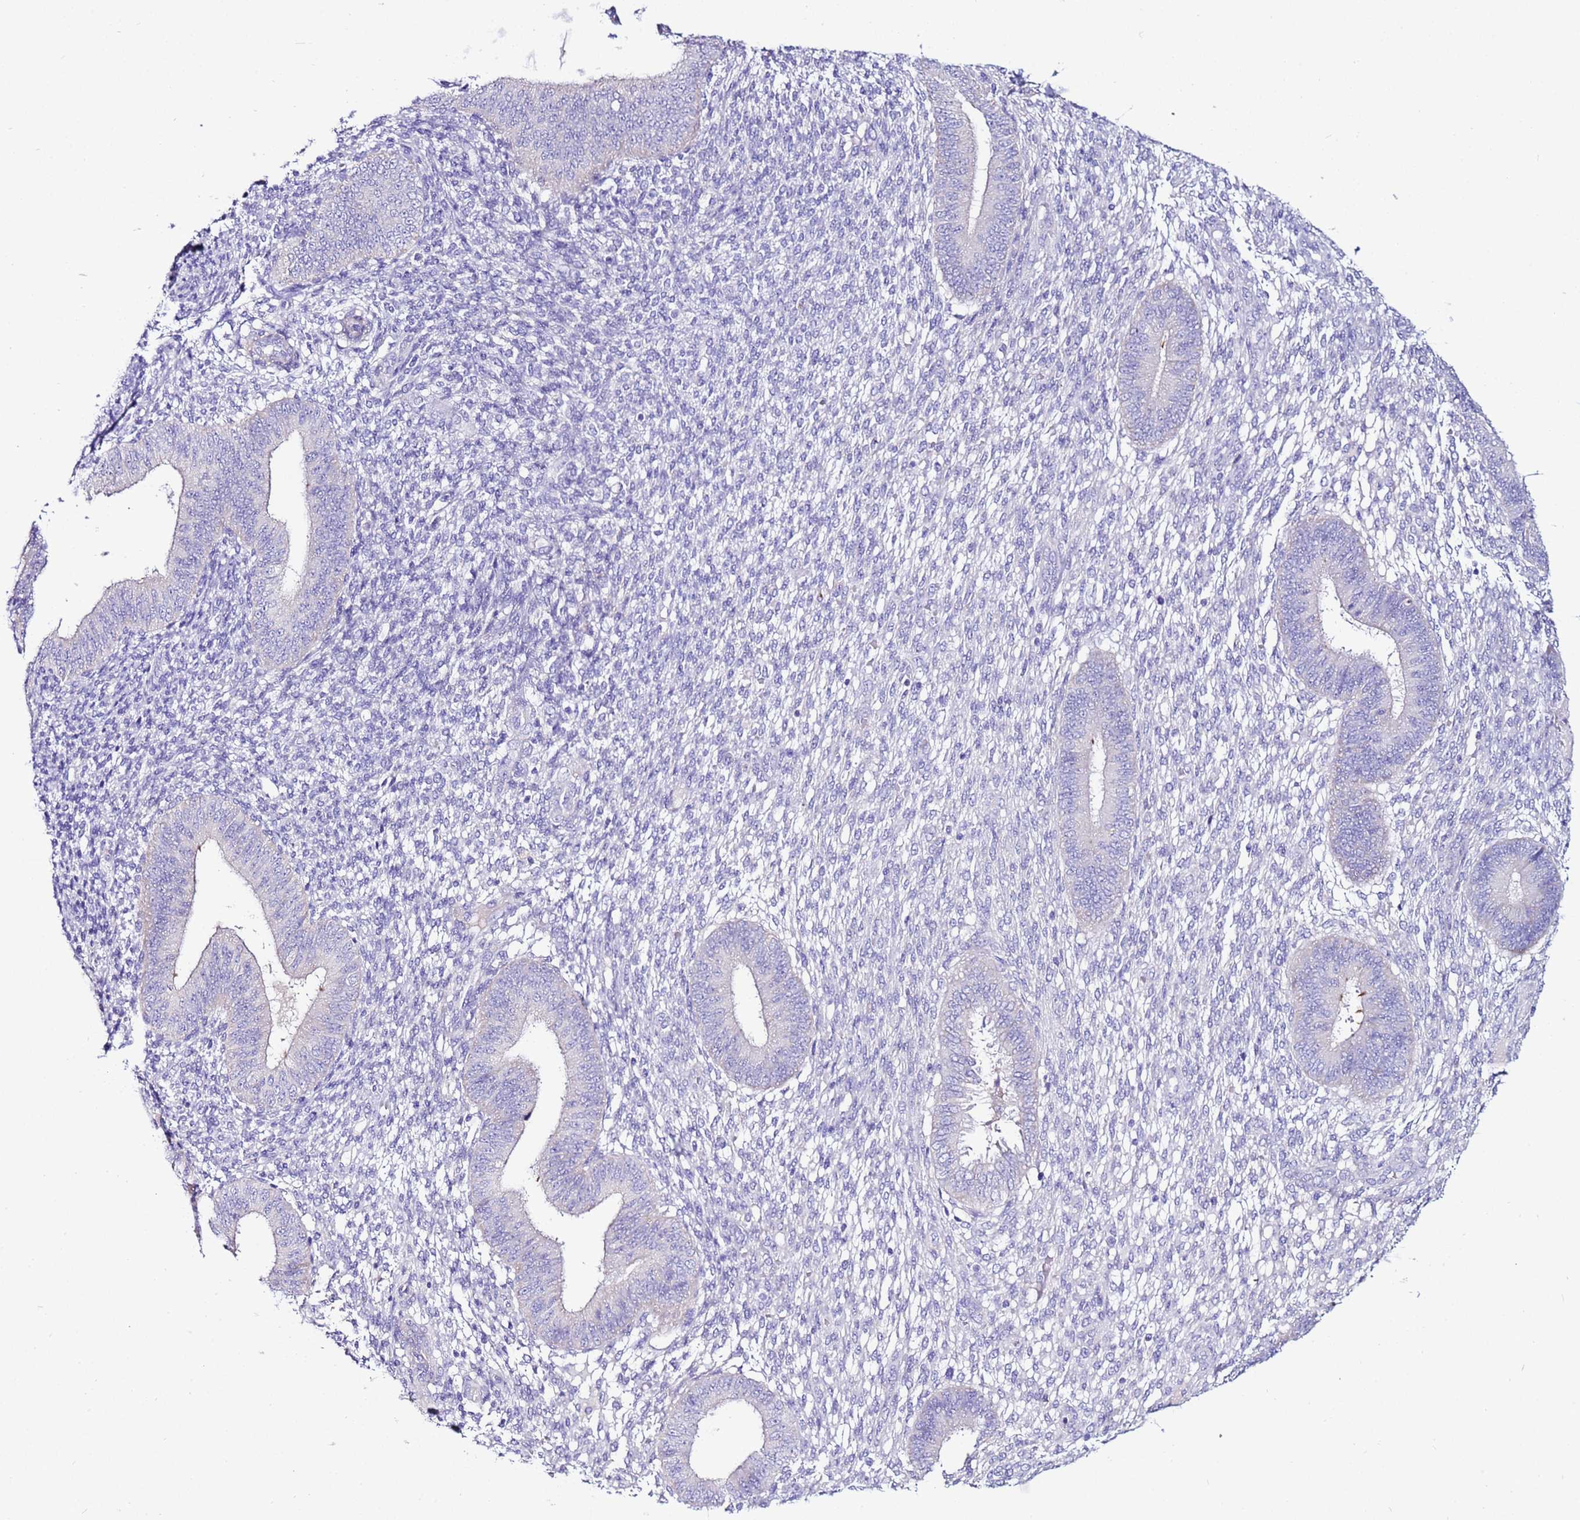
{"staining": {"intensity": "negative", "quantity": "none", "location": "none"}, "tissue": "endometrium", "cell_type": "Cells in endometrial stroma", "image_type": "normal", "snomed": [{"axis": "morphology", "description": "Normal tissue, NOS"}, {"axis": "topography", "description": "Endometrium"}], "caption": "An image of human endometrium is negative for staining in cells in endometrial stroma. The staining is performed using DAB (3,3'-diaminobenzidine) brown chromogen with nuclei counter-stained in using hematoxylin.", "gene": "MYBPC3", "patient": {"sex": "female", "age": 49}}